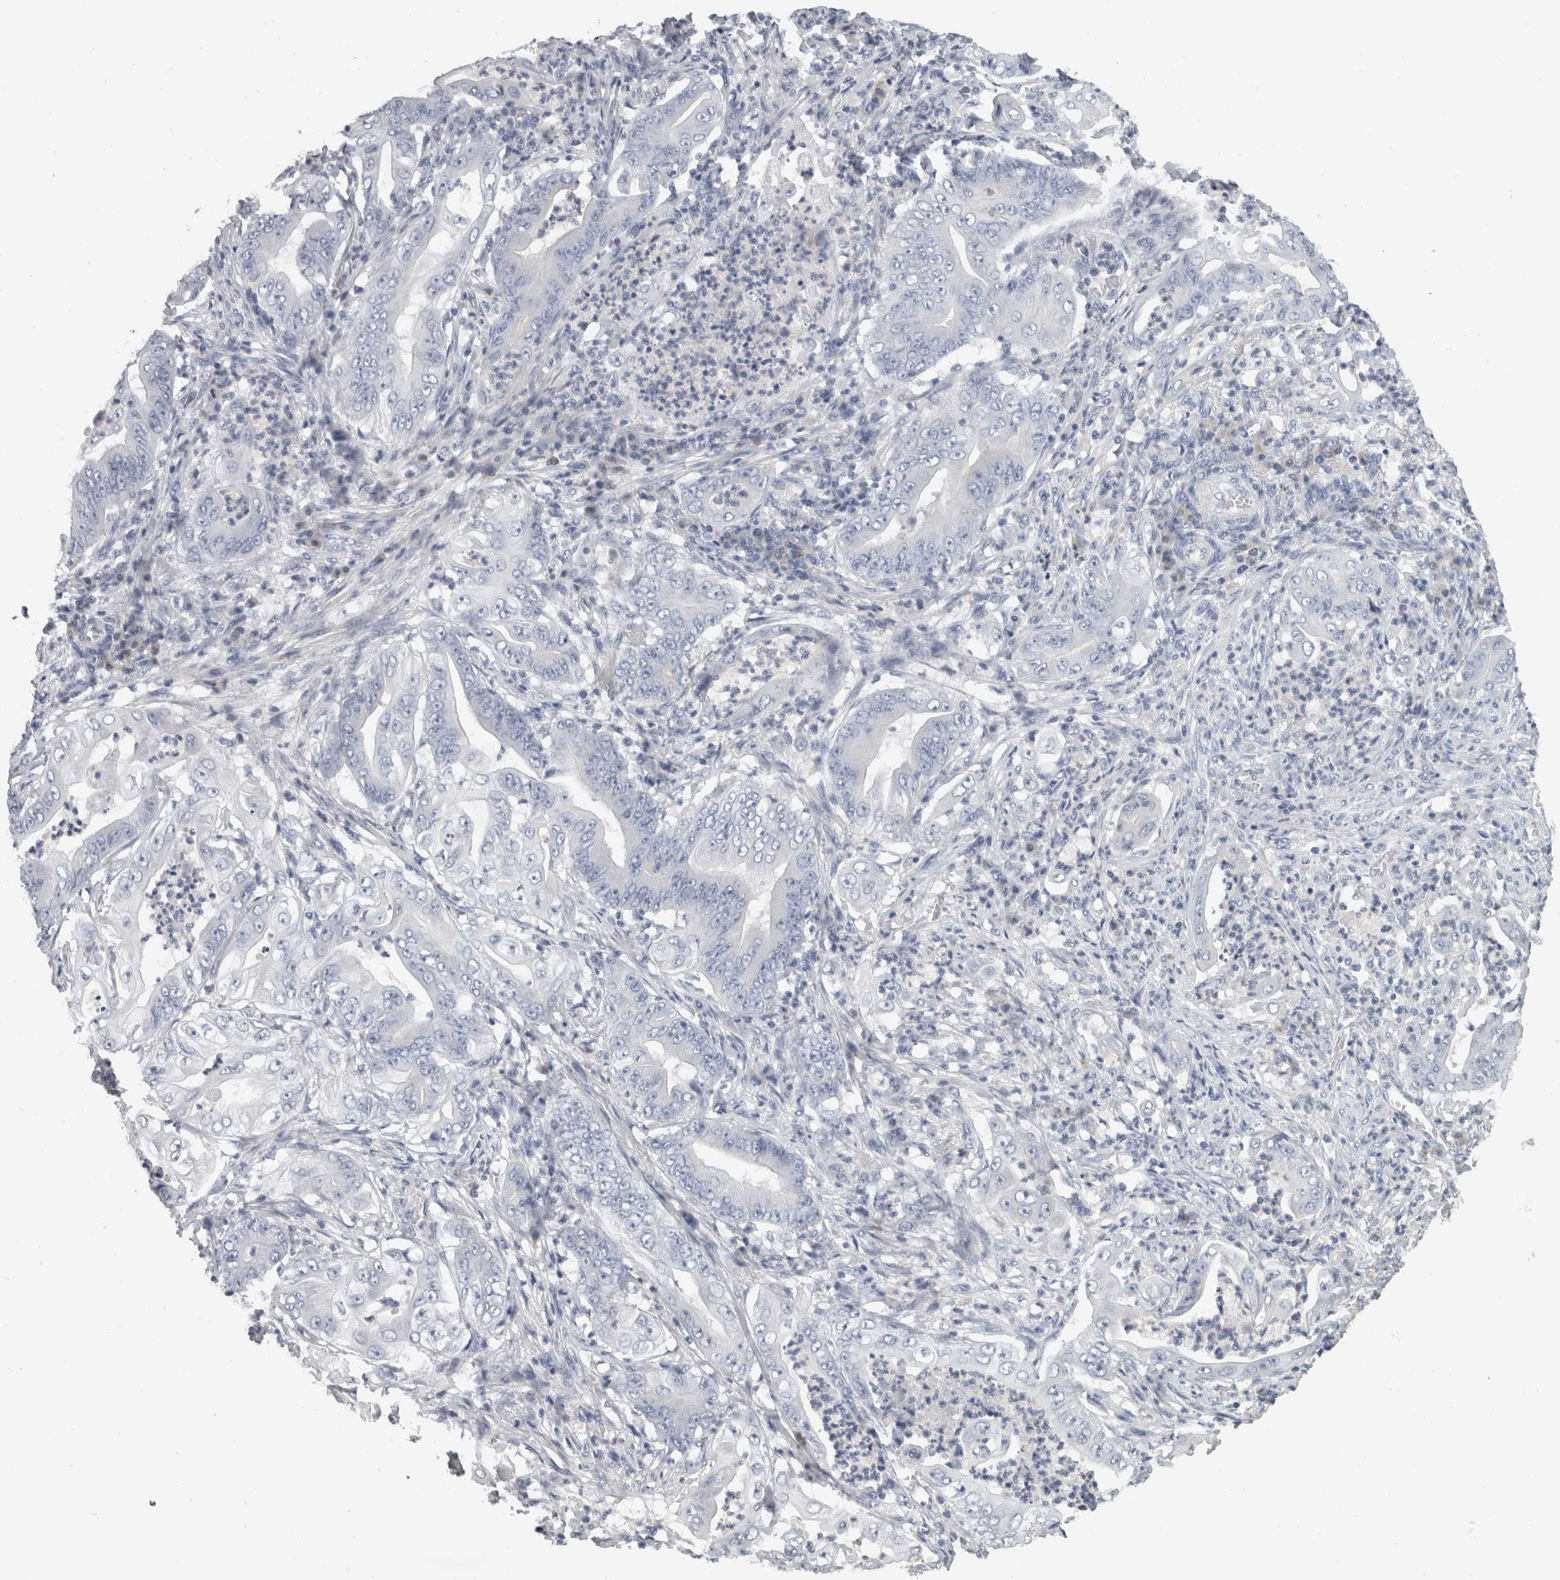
{"staining": {"intensity": "negative", "quantity": "none", "location": "none"}, "tissue": "stomach cancer", "cell_type": "Tumor cells", "image_type": "cancer", "snomed": [{"axis": "morphology", "description": "Adenocarcinoma, NOS"}, {"axis": "topography", "description": "Stomach"}], "caption": "The IHC image has no significant positivity in tumor cells of adenocarcinoma (stomach) tissue. (DAB (3,3'-diaminobenzidine) immunohistochemistry (IHC) visualized using brightfield microscopy, high magnification).", "gene": "TCAP", "patient": {"sex": "female", "age": 73}}